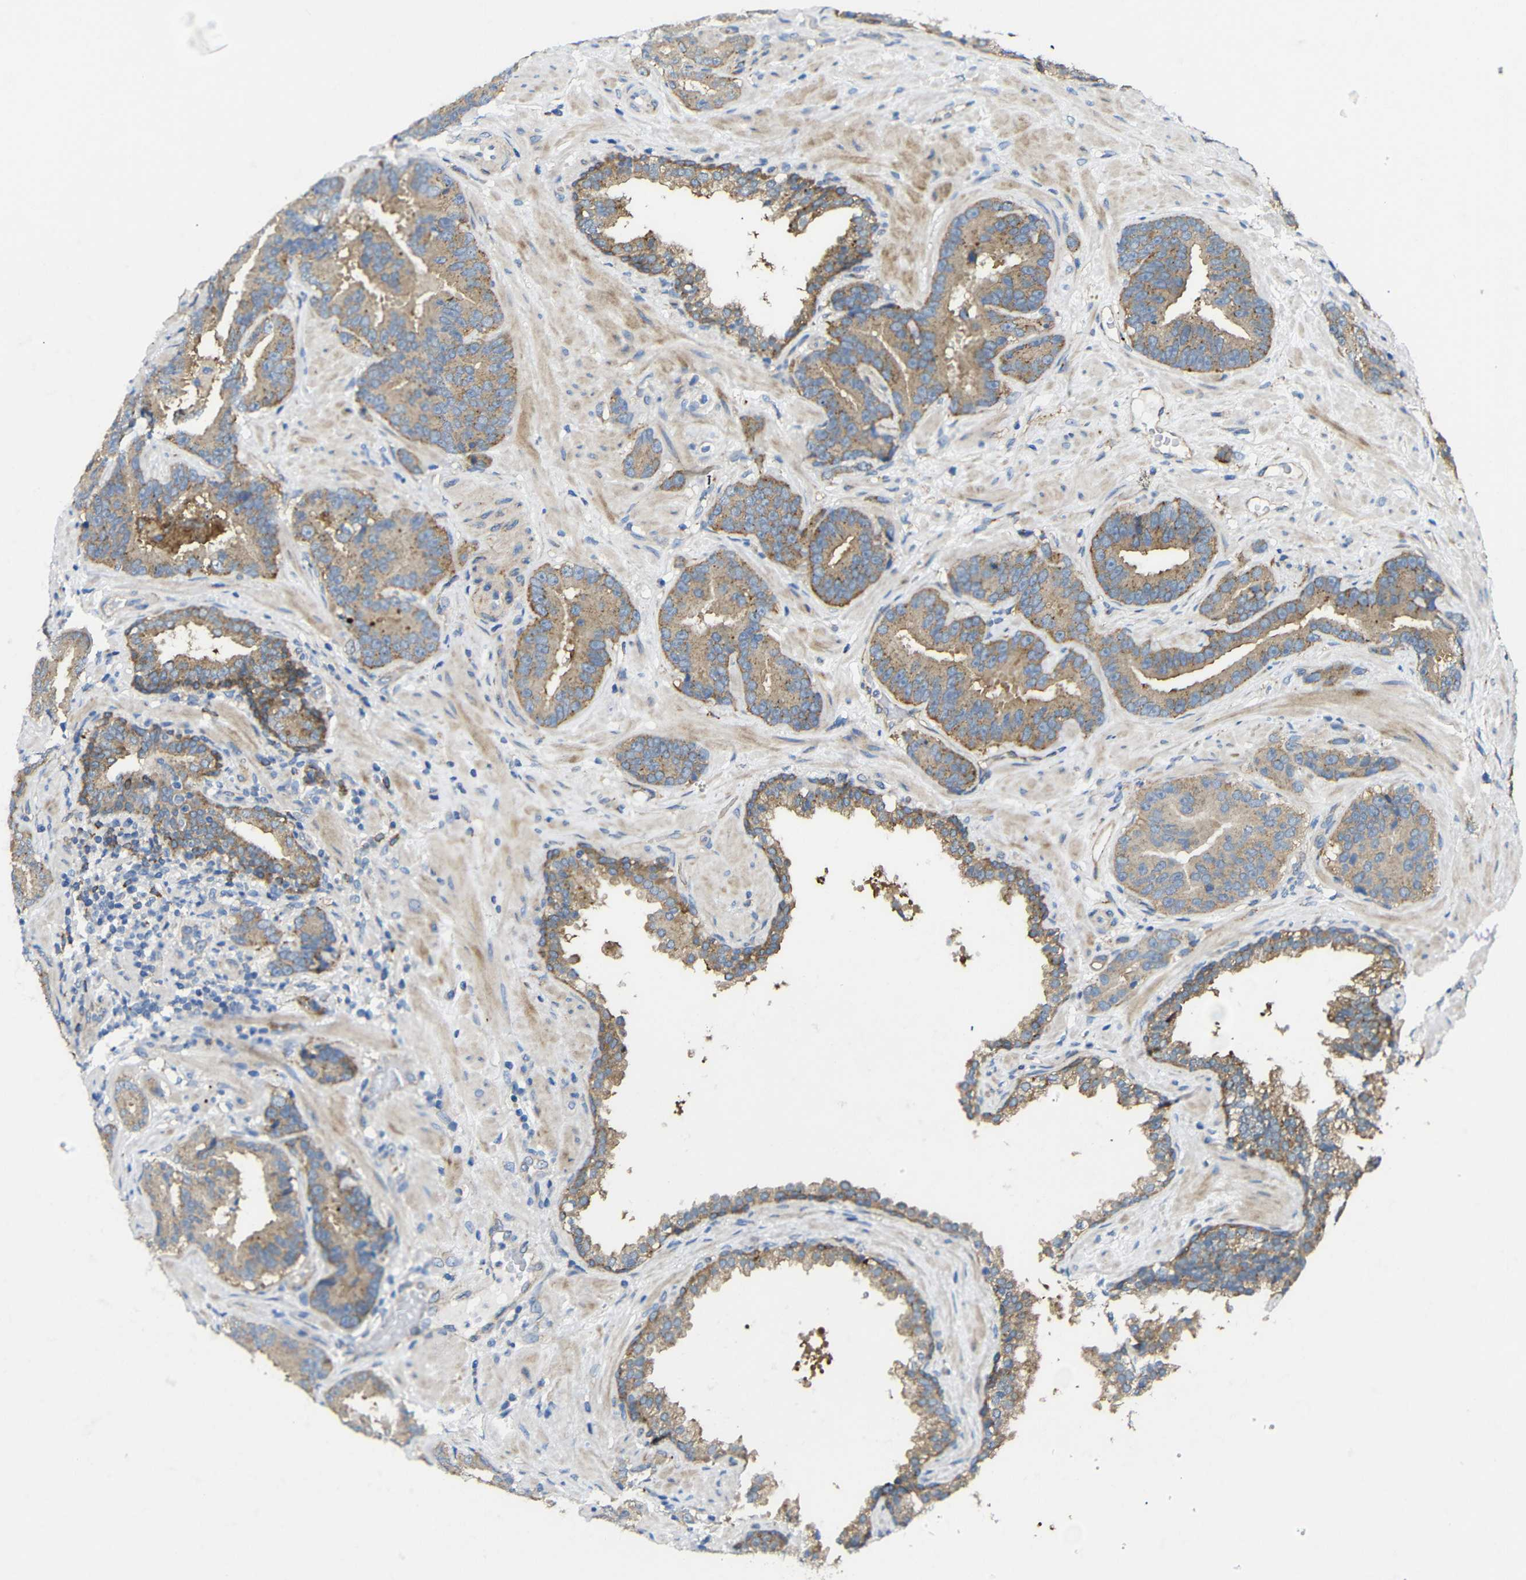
{"staining": {"intensity": "moderate", "quantity": ">75%", "location": "cytoplasmic/membranous"}, "tissue": "prostate cancer", "cell_type": "Tumor cells", "image_type": "cancer", "snomed": [{"axis": "morphology", "description": "Adenocarcinoma, Low grade"}, {"axis": "topography", "description": "Prostate"}], "caption": "Brown immunohistochemical staining in prostate low-grade adenocarcinoma exhibits moderate cytoplasmic/membranous expression in approximately >75% of tumor cells.", "gene": "SYPL1", "patient": {"sex": "male", "age": 59}}